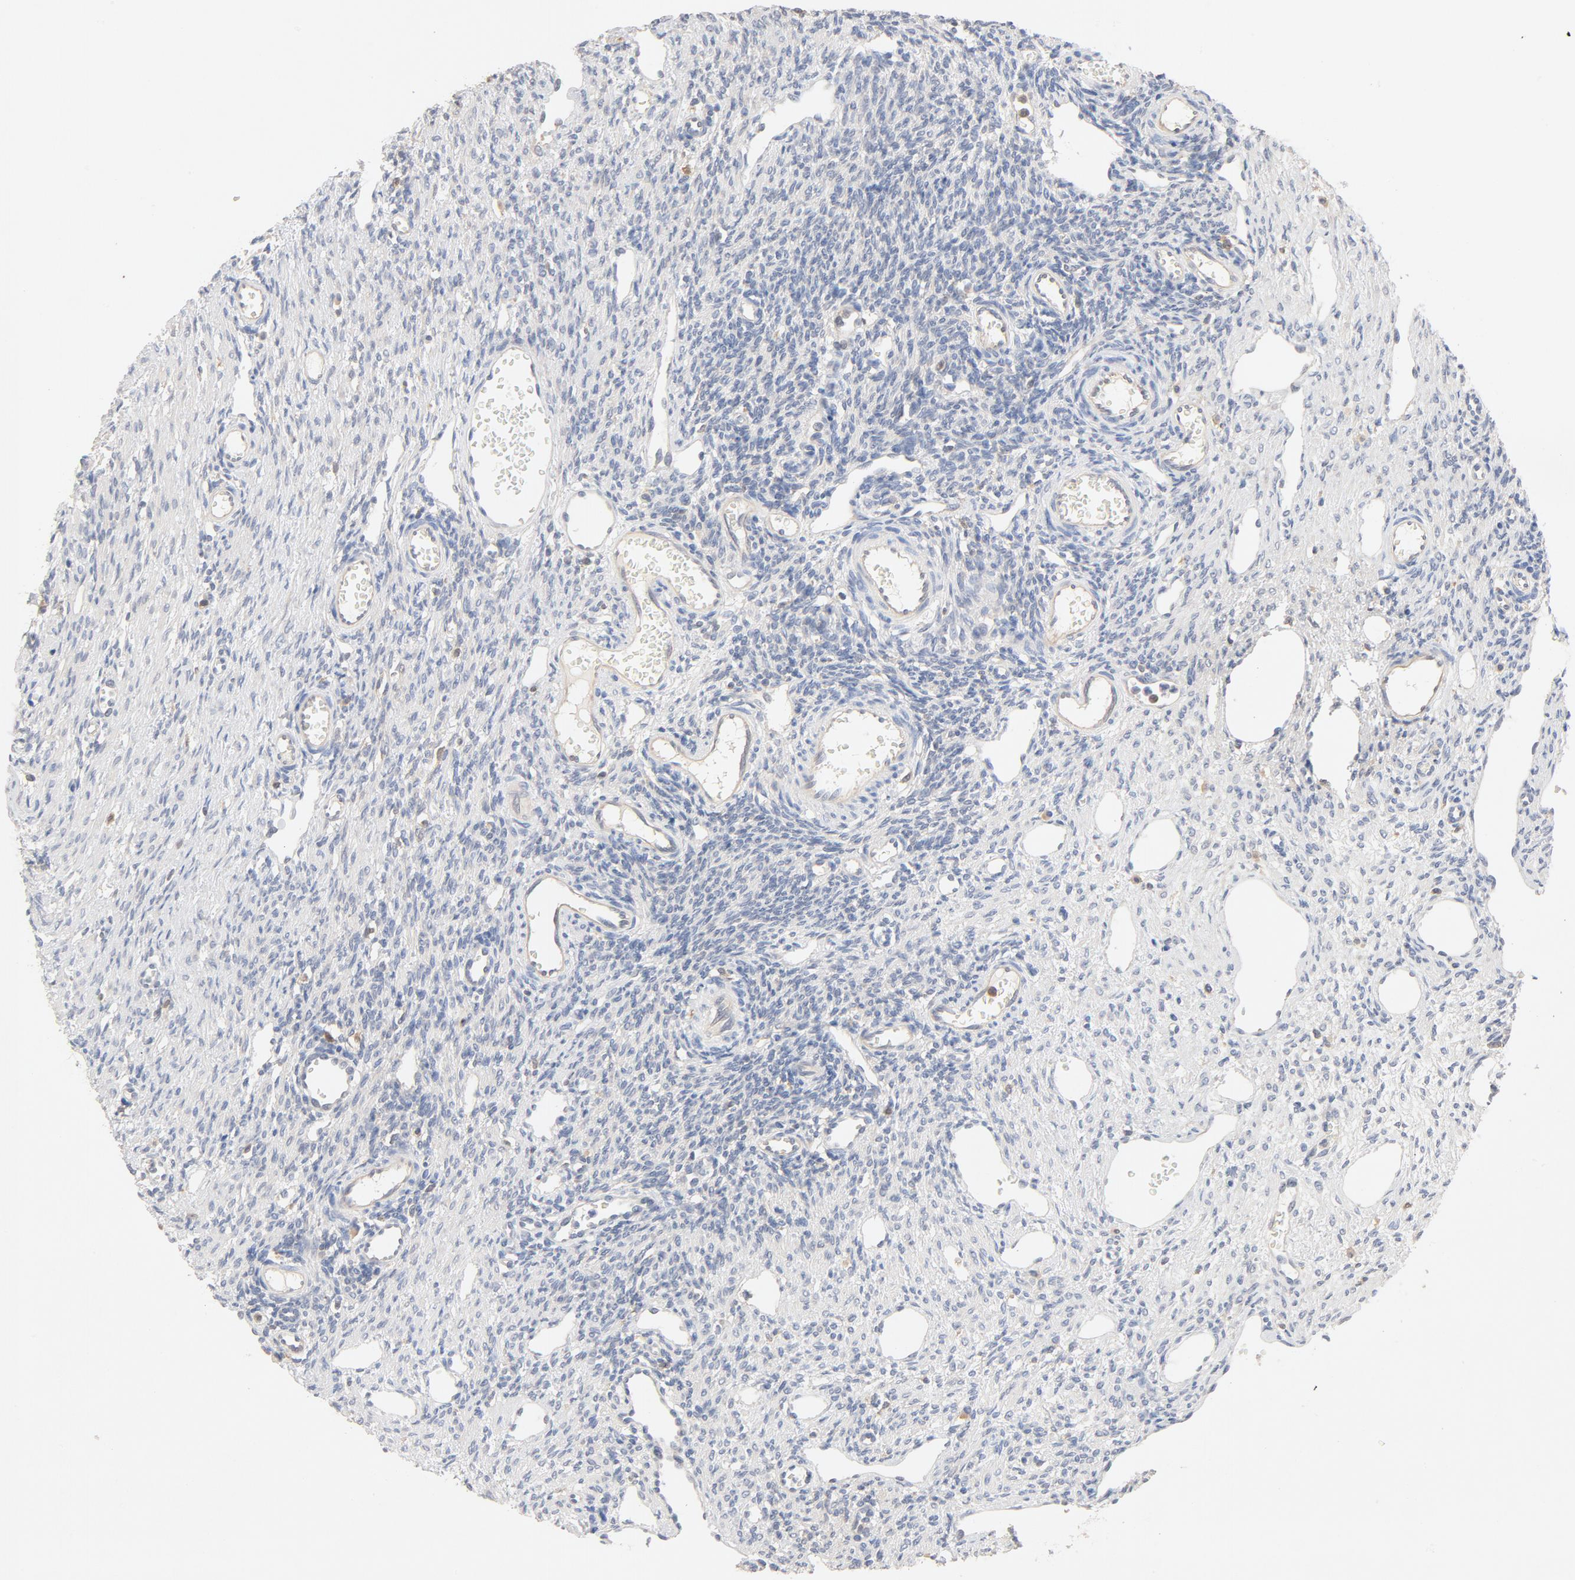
{"staining": {"intensity": "weak", "quantity": "<25%", "location": "cytoplasmic/membranous"}, "tissue": "ovary", "cell_type": "Follicle cells", "image_type": "normal", "snomed": [{"axis": "morphology", "description": "Normal tissue, NOS"}, {"axis": "topography", "description": "Ovary"}], "caption": "High magnification brightfield microscopy of unremarkable ovary stained with DAB (brown) and counterstained with hematoxylin (blue): follicle cells show no significant expression. The staining was performed using DAB (3,3'-diaminobenzidine) to visualize the protein expression in brown, while the nuclei were stained in blue with hematoxylin (Magnification: 20x).", "gene": "STAT1", "patient": {"sex": "female", "age": 33}}